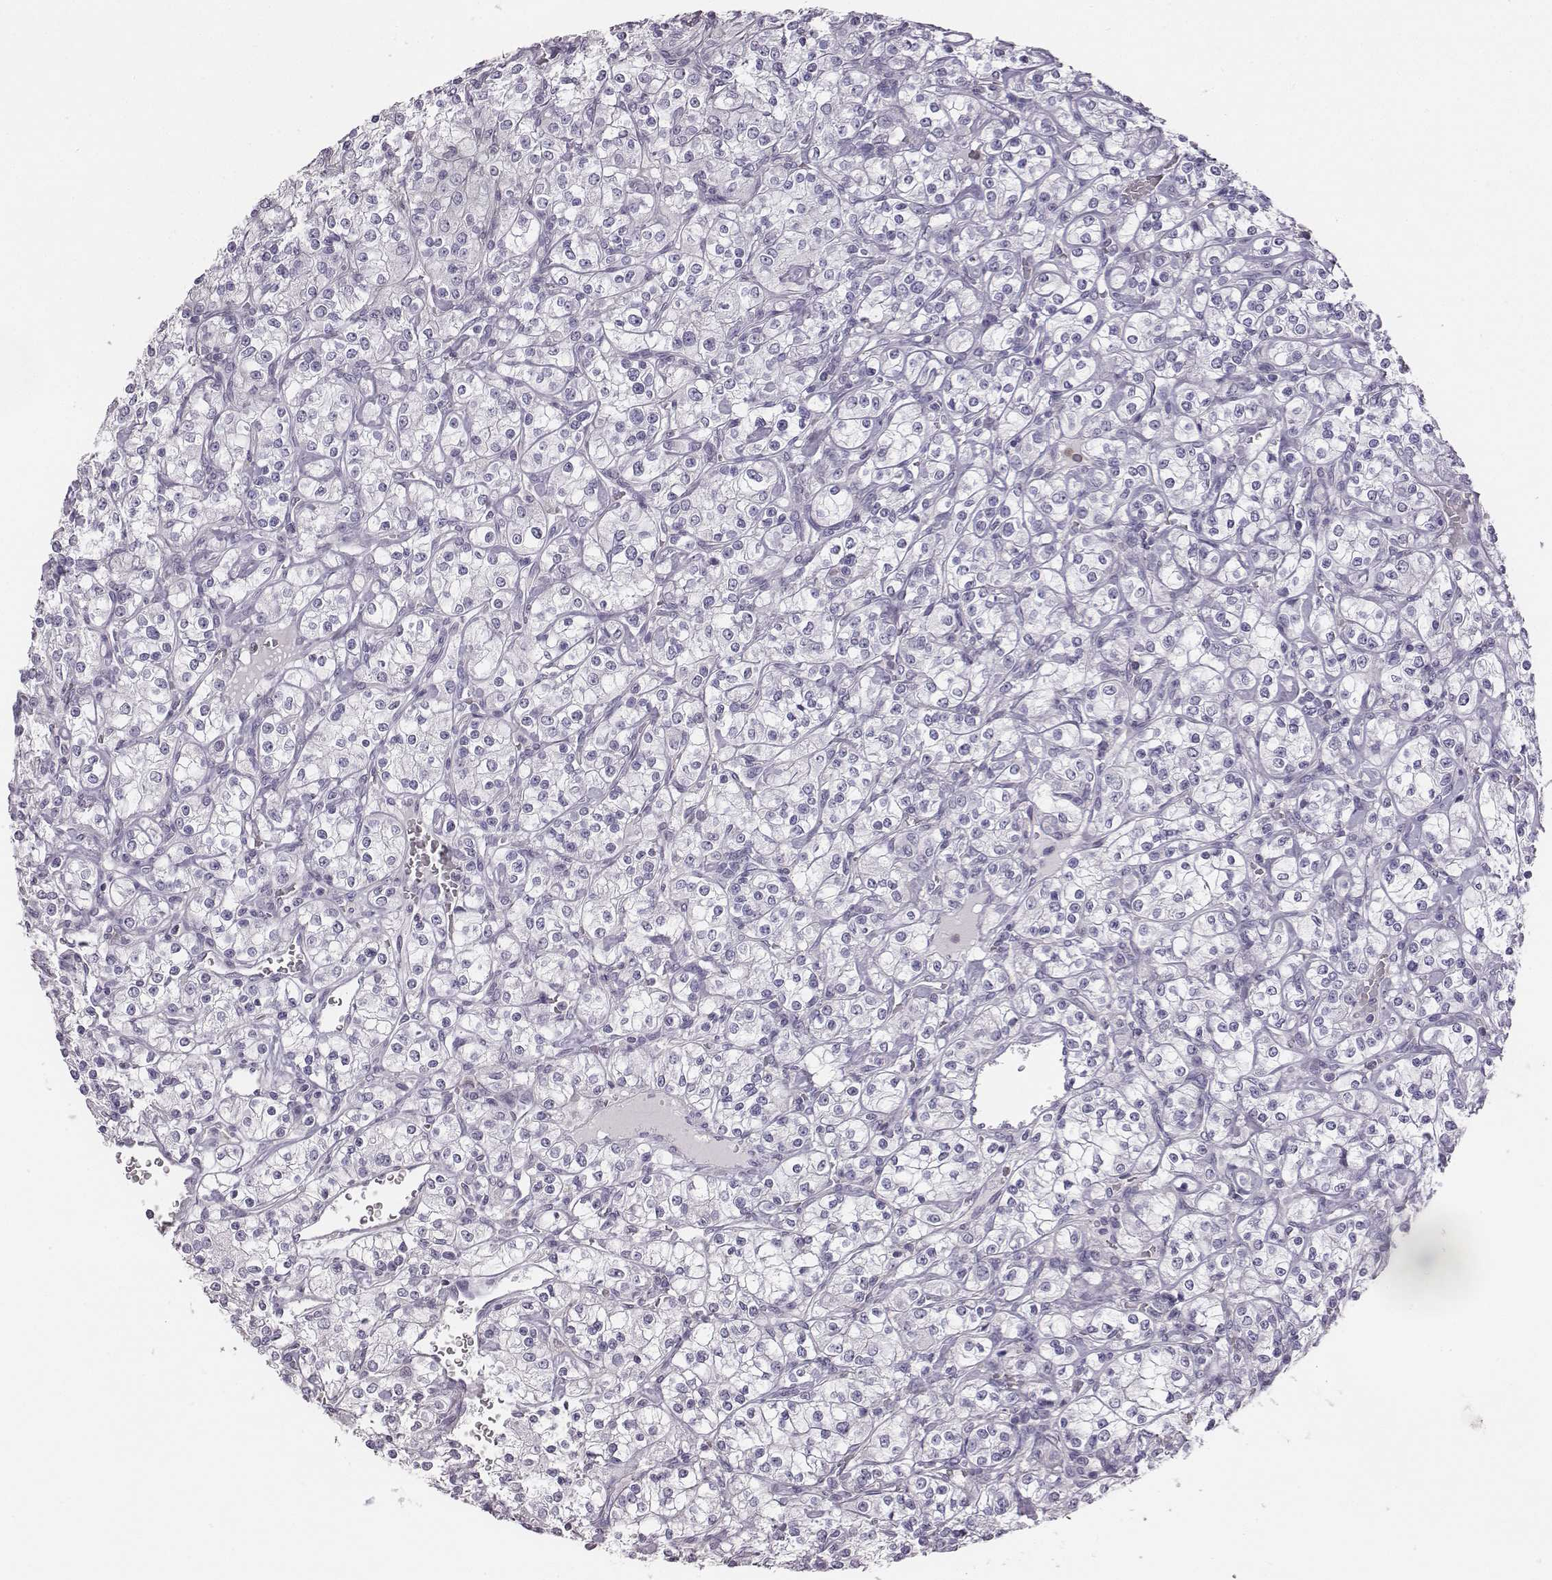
{"staining": {"intensity": "negative", "quantity": "none", "location": "none"}, "tissue": "renal cancer", "cell_type": "Tumor cells", "image_type": "cancer", "snomed": [{"axis": "morphology", "description": "Adenocarcinoma, NOS"}, {"axis": "topography", "description": "Kidney"}], "caption": "This is a micrograph of immunohistochemistry (IHC) staining of renal cancer, which shows no positivity in tumor cells. The staining was performed using DAB to visualize the protein expression in brown, while the nuclei were stained in blue with hematoxylin (Magnification: 20x).", "gene": "ADAM7", "patient": {"sex": "male", "age": 77}}